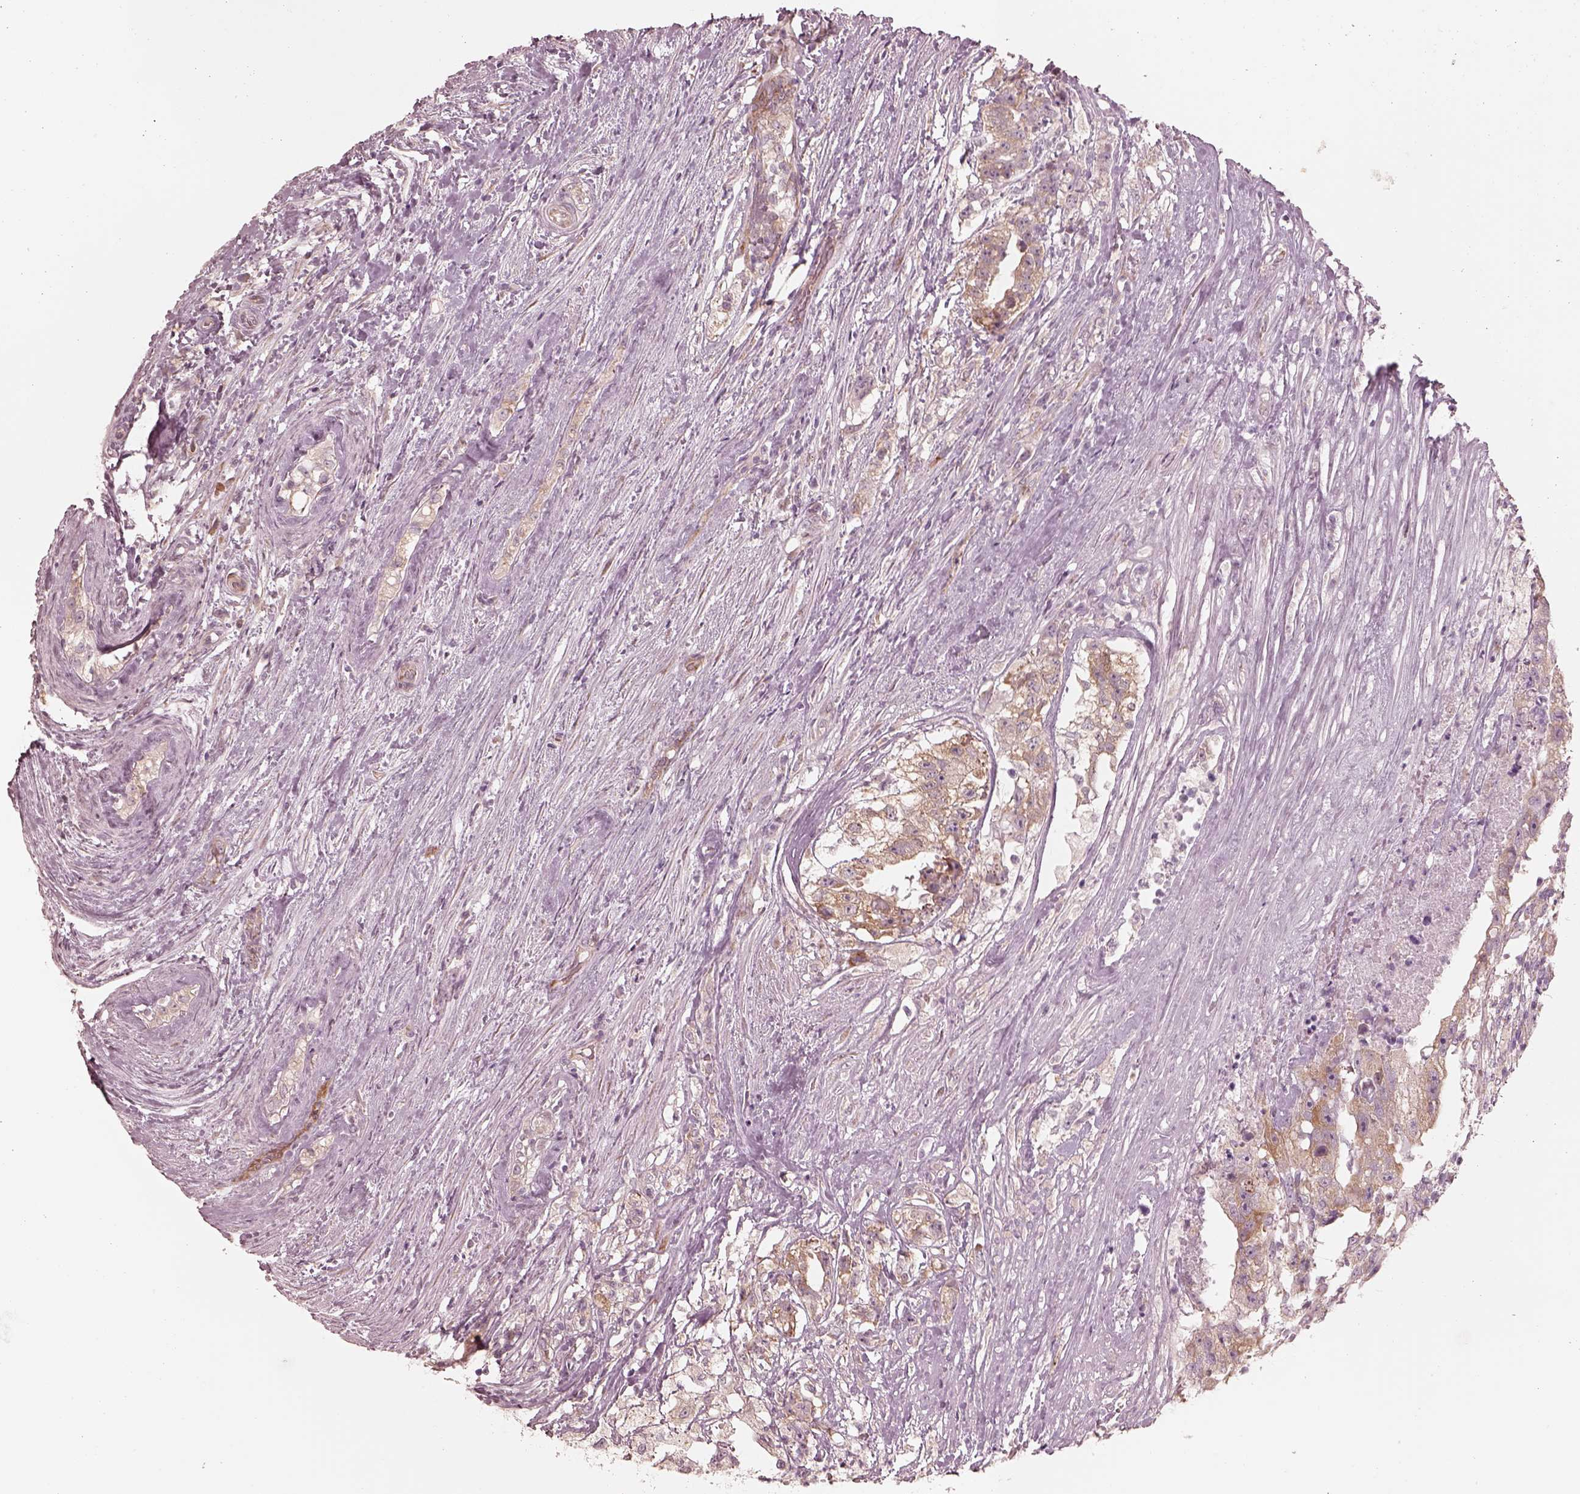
{"staining": {"intensity": "negative", "quantity": "none", "location": "none"}, "tissue": "testis cancer", "cell_type": "Tumor cells", "image_type": "cancer", "snomed": [{"axis": "morphology", "description": "Seminoma, NOS"}, {"axis": "morphology", "description": "Carcinoma, Embryonal, NOS"}, {"axis": "topography", "description": "Testis"}], "caption": "DAB (3,3'-diaminobenzidine) immunohistochemical staining of testis cancer (embryonal carcinoma) displays no significant positivity in tumor cells.", "gene": "RAB3C", "patient": {"sex": "male", "age": 41}}